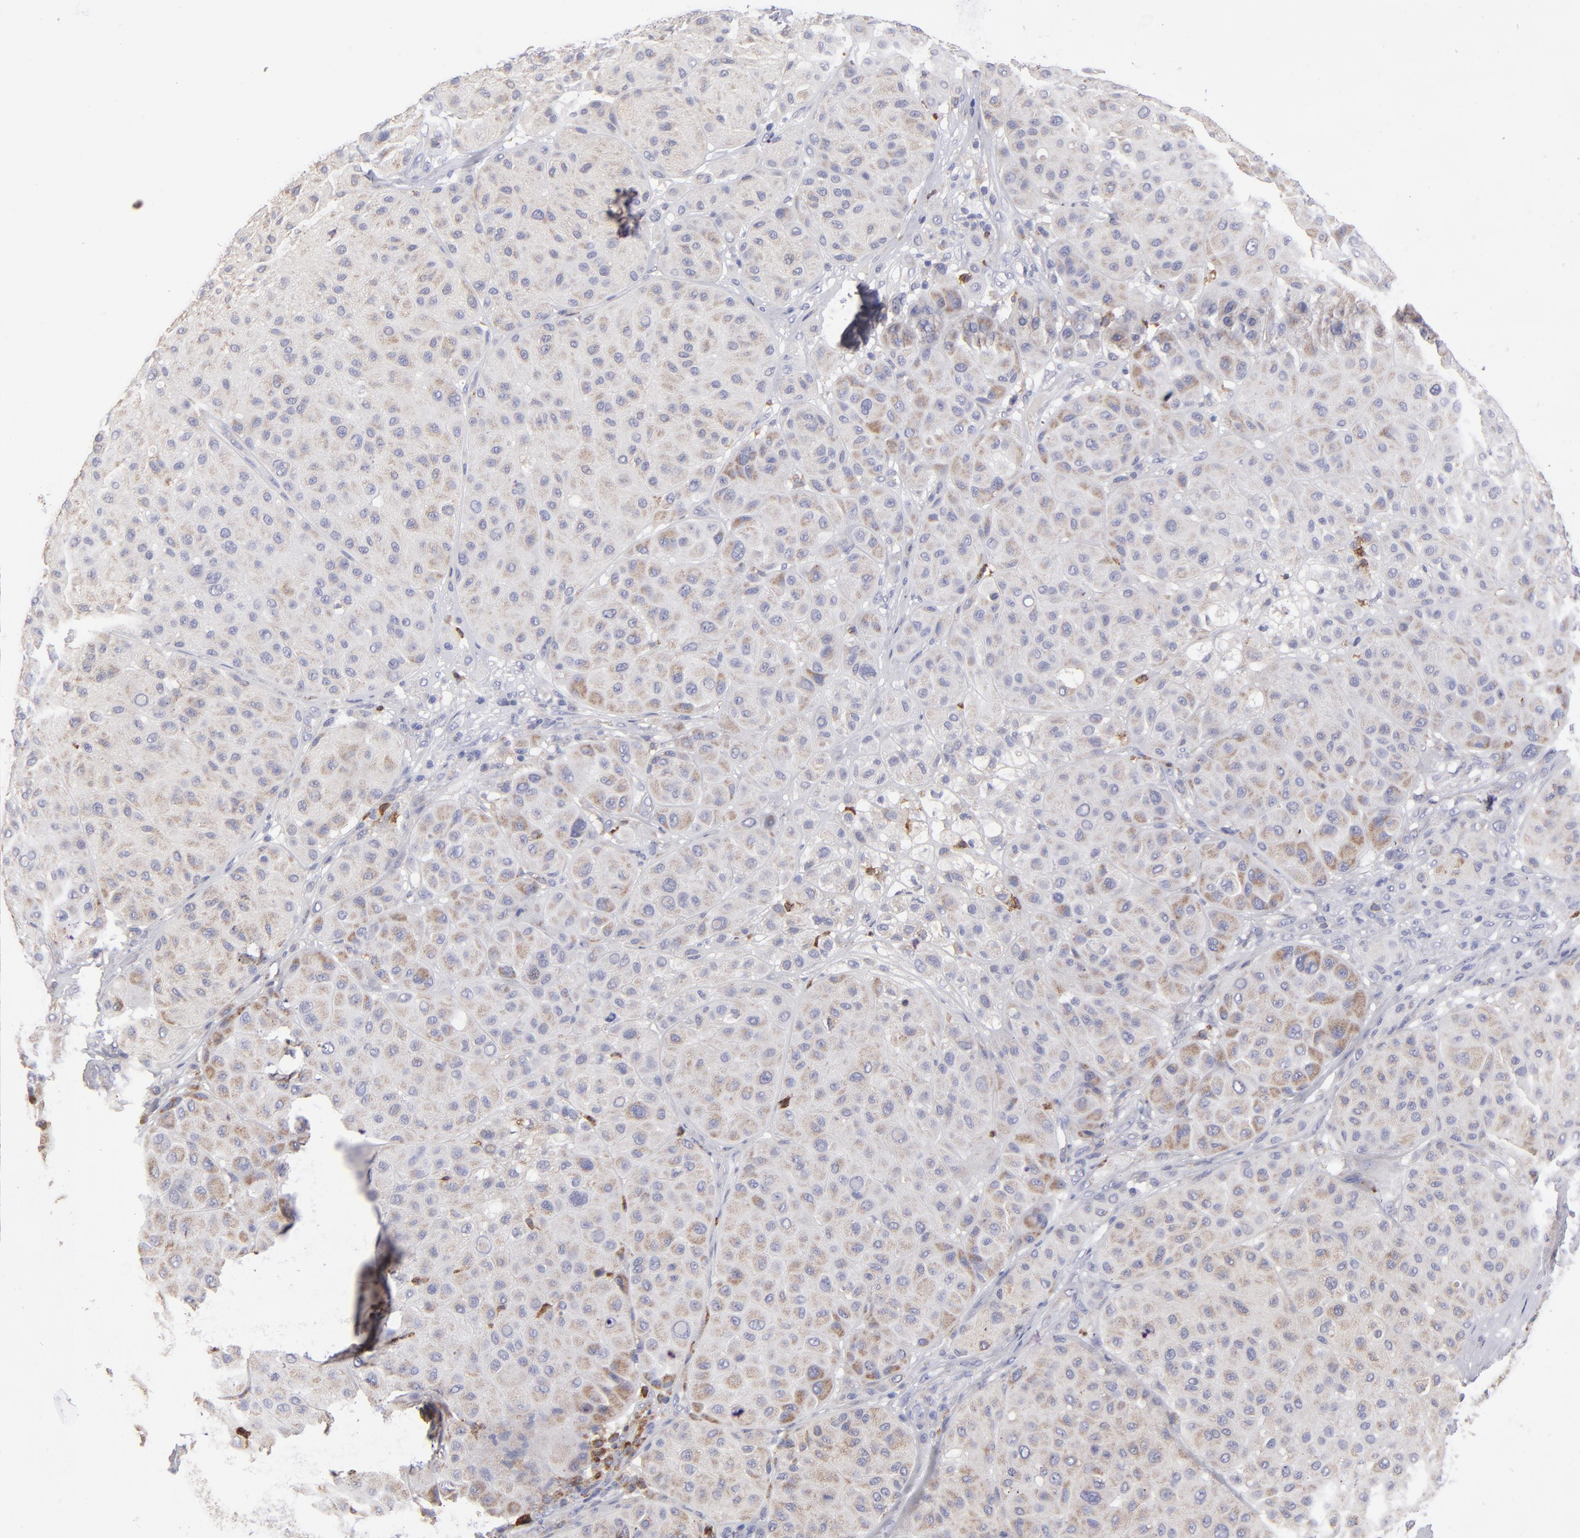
{"staining": {"intensity": "weak", "quantity": ">75%", "location": "cytoplasmic/membranous"}, "tissue": "melanoma", "cell_type": "Tumor cells", "image_type": "cancer", "snomed": [{"axis": "morphology", "description": "Normal tissue, NOS"}, {"axis": "morphology", "description": "Malignant melanoma, Metastatic site"}, {"axis": "topography", "description": "Skin"}], "caption": "Malignant melanoma (metastatic site) stained with a brown dye displays weak cytoplasmic/membranous positive expression in about >75% of tumor cells.", "gene": "FGR", "patient": {"sex": "male", "age": 41}}